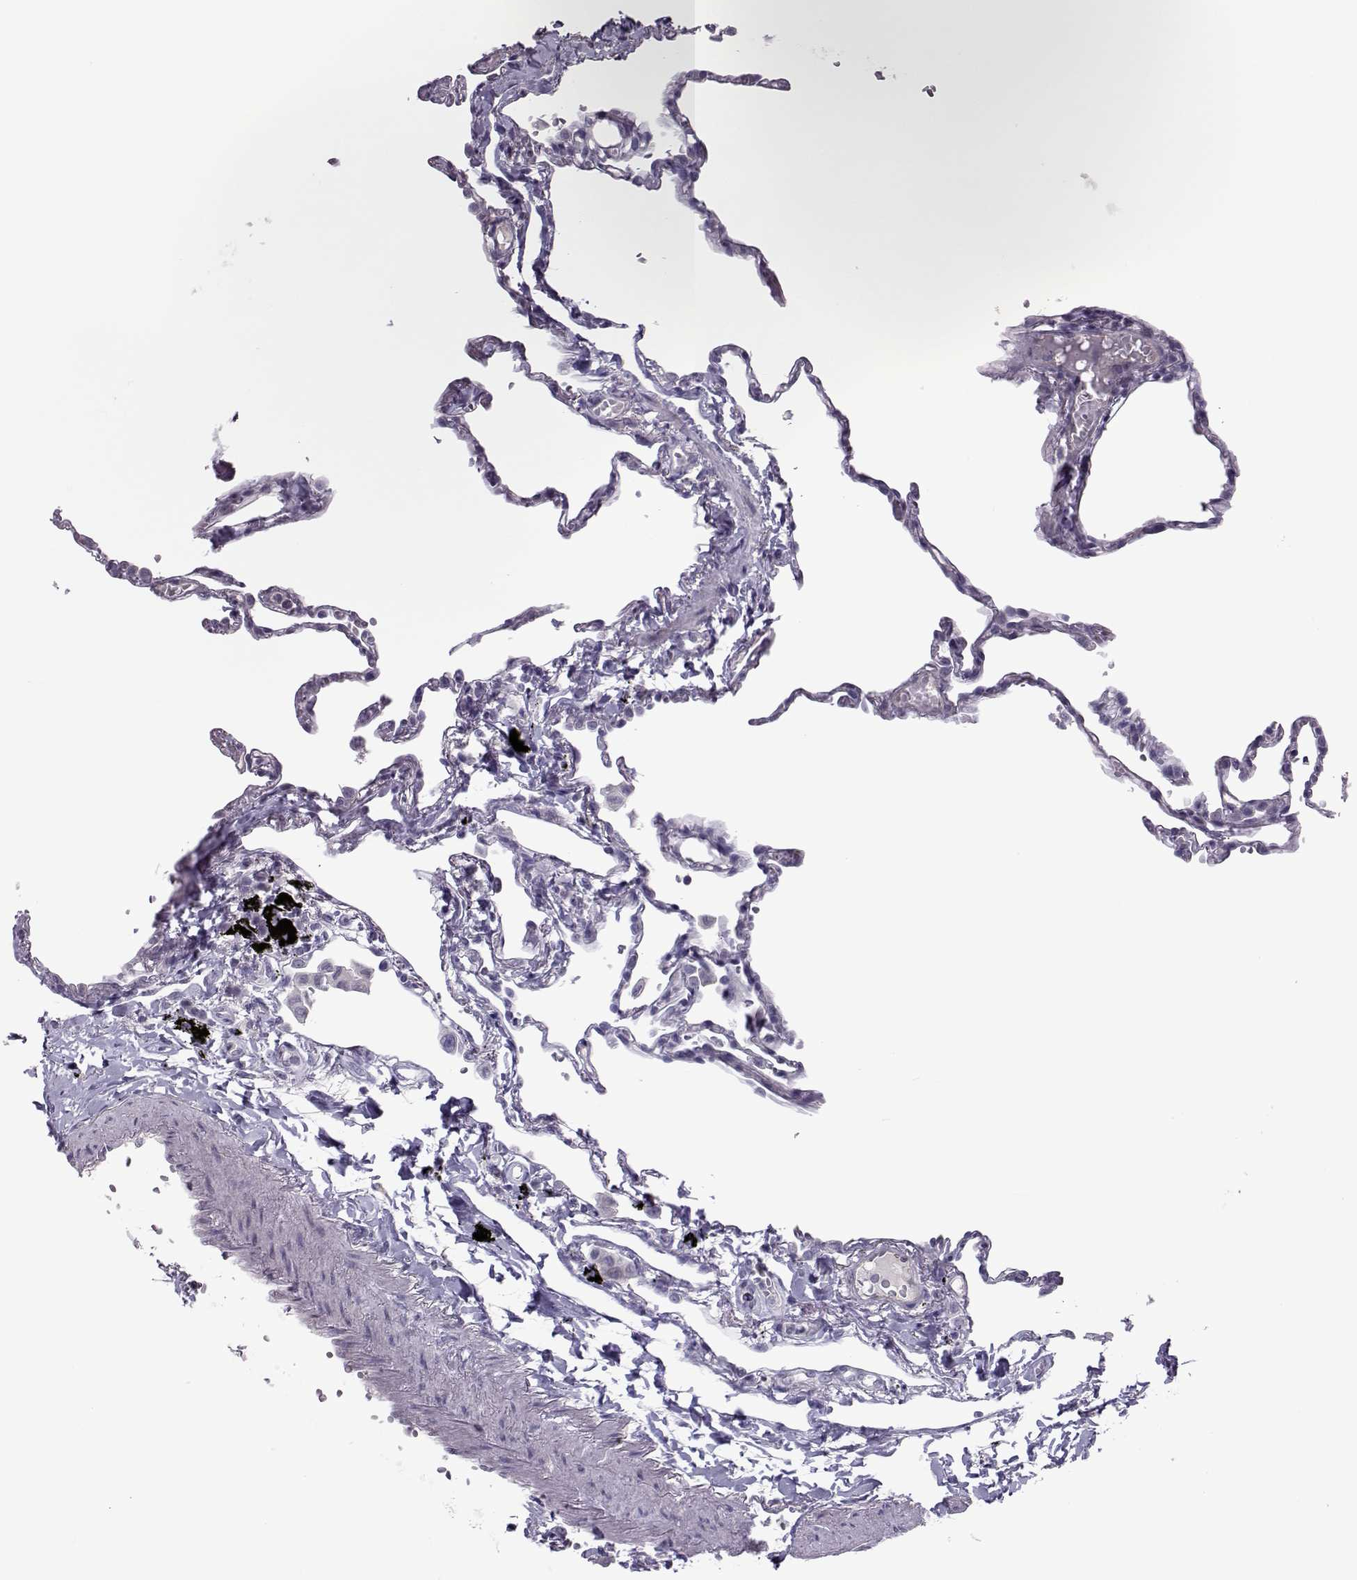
{"staining": {"intensity": "negative", "quantity": "none", "location": "none"}, "tissue": "lung", "cell_type": "Alveolar cells", "image_type": "normal", "snomed": [{"axis": "morphology", "description": "Normal tissue, NOS"}, {"axis": "topography", "description": "Lung"}], "caption": "This is an IHC micrograph of unremarkable lung. There is no staining in alveolar cells.", "gene": "ASRGL1", "patient": {"sex": "male", "age": 78}}